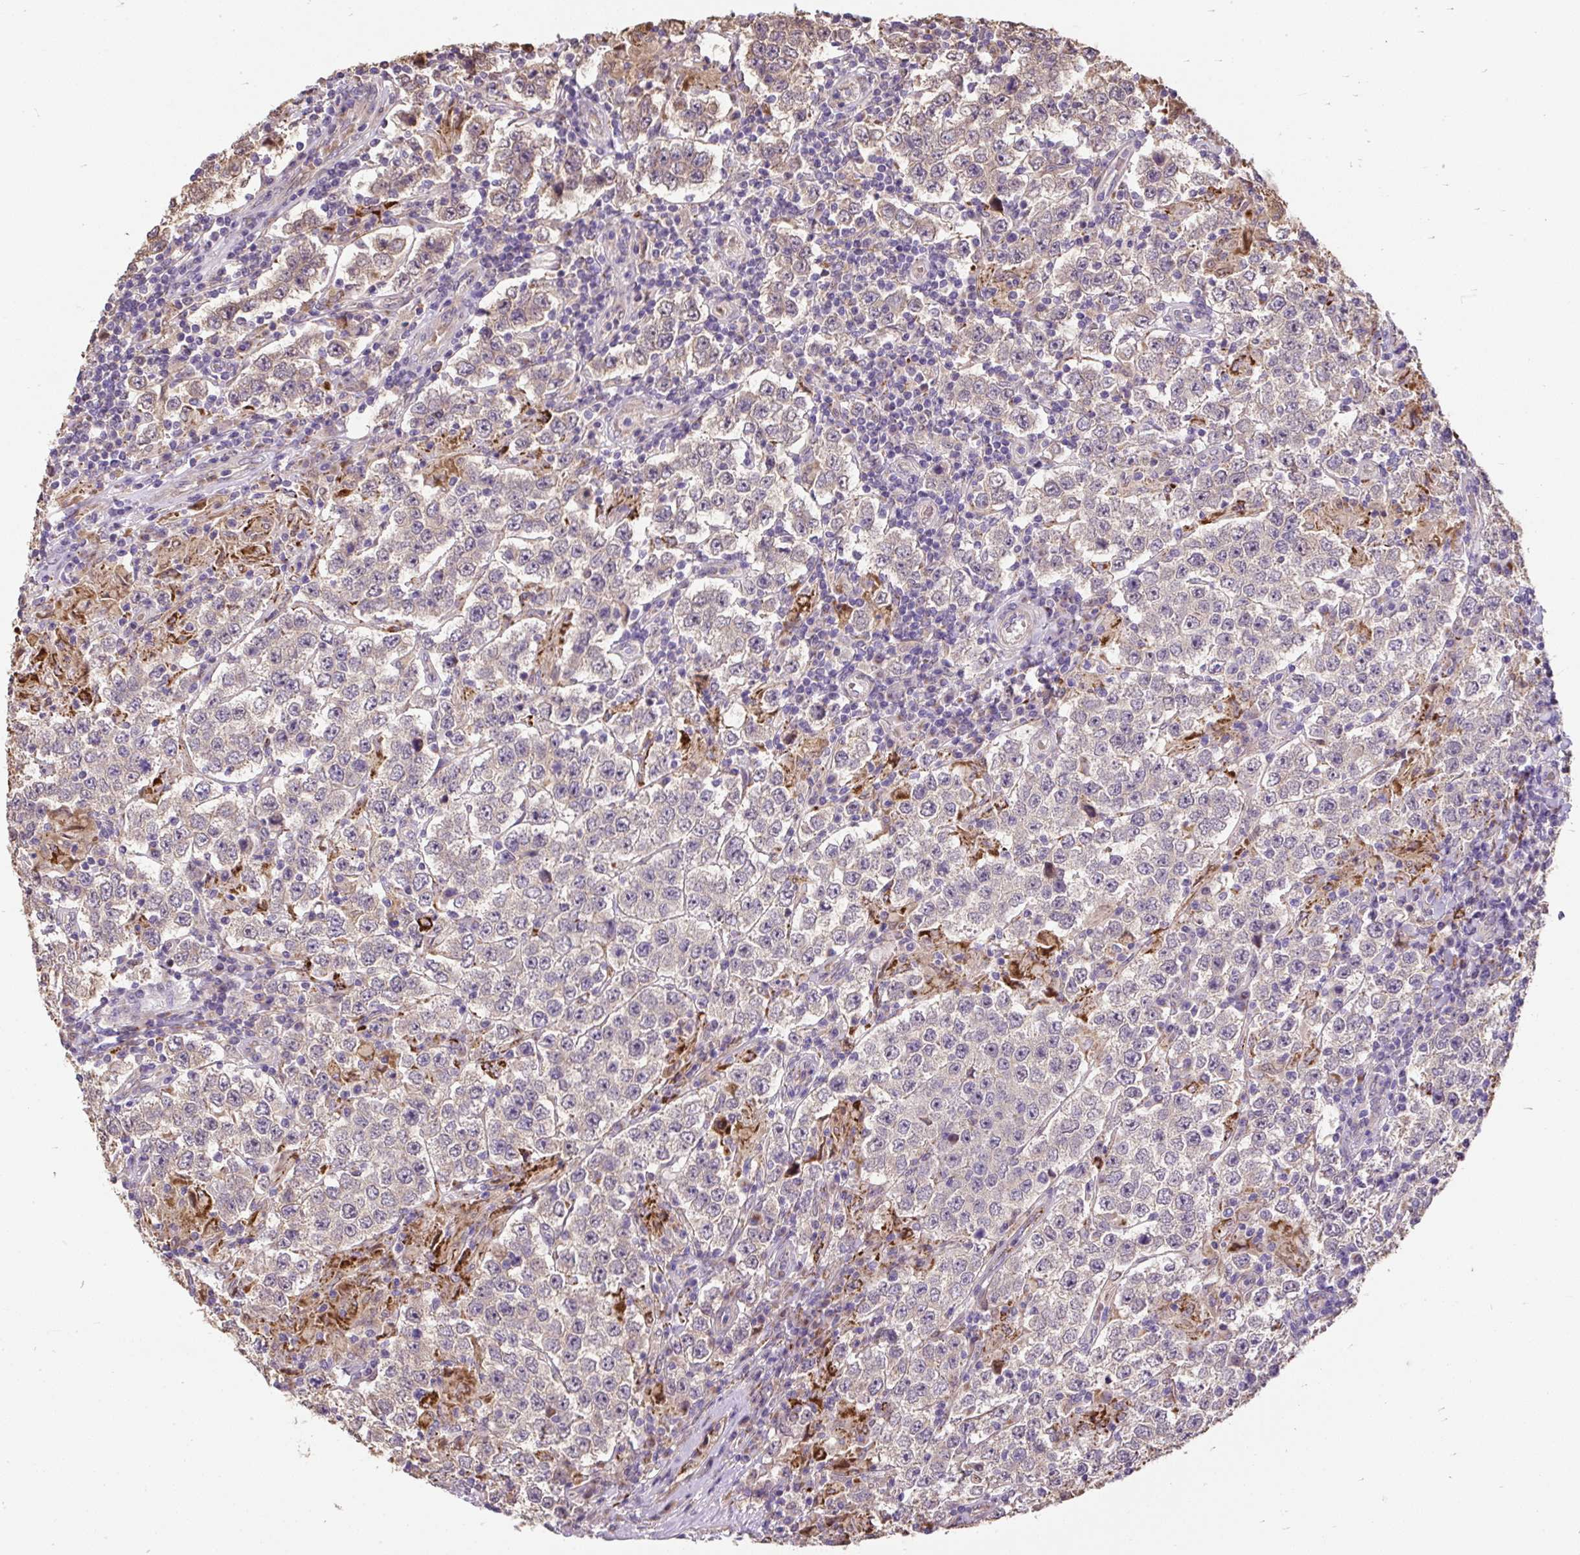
{"staining": {"intensity": "weak", "quantity": "<25%", "location": "cytoplasmic/membranous"}, "tissue": "testis cancer", "cell_type": "Tumor cells", "image_type": "cancer", "snomed": [{"axis": "morphology", "description": "Normal tissue, NOS"}, {"axis": "morphology", "description": "Urothelial carcinoma, High grade"}, {"axis": "morphology", "description": "Seminoma, NOS"}, {"axis": "morphology", "description": "Carcinoma, Embryonal, NOS"}, {"axis": "topography", "description": "Urinary bladder"}, {"axis": "topography", "description": "Testis"}], "caption": "A histopathology image of testis cancer (high-grade urothelial carcinoma) stained for a protein exhibits no brown staining in tumor cells.", "gene": "PUS7L", "patient": {"sex": "male", "age": 41}}